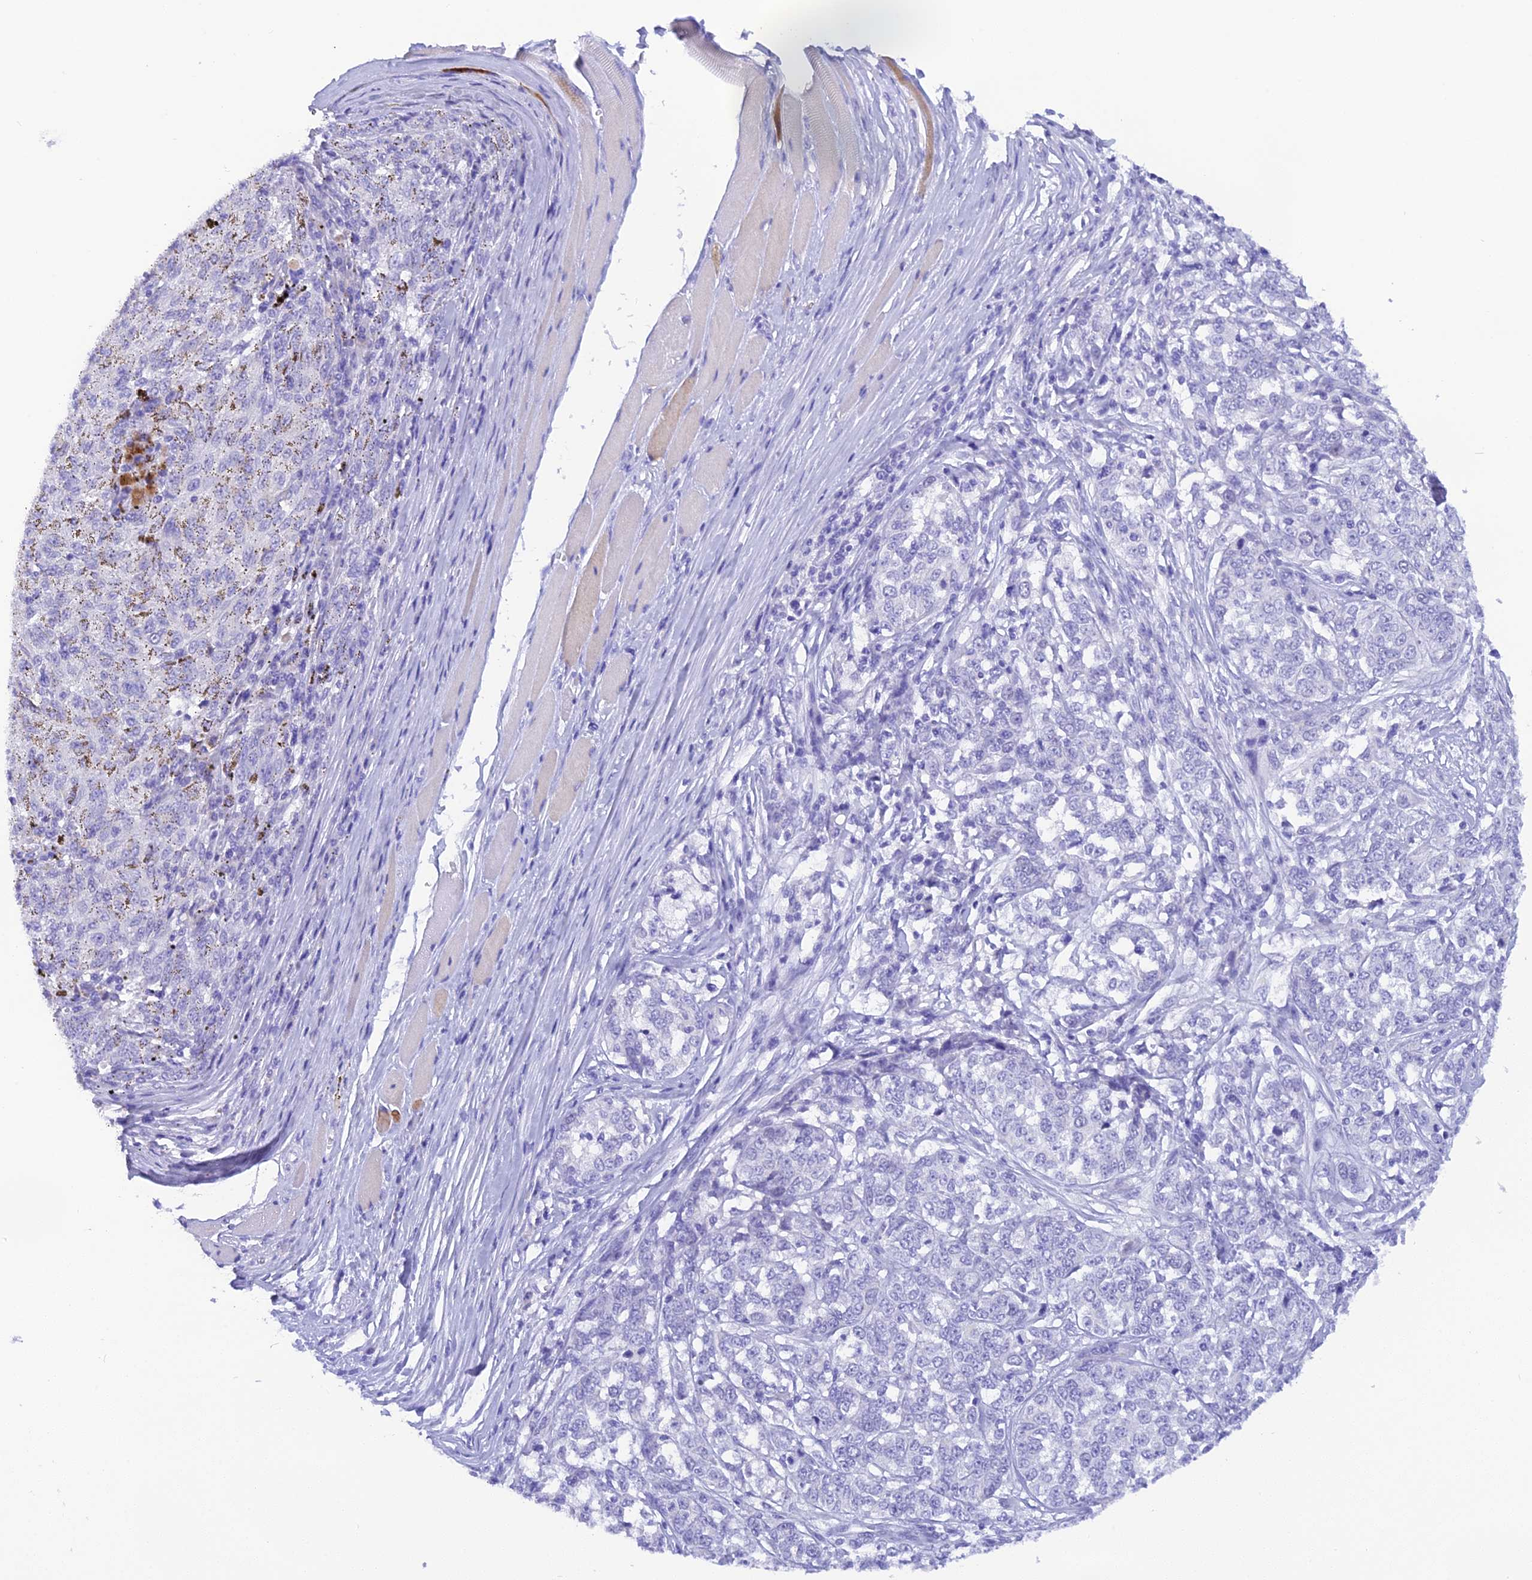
{"staining": {"intensity": "negative", "quantity": "none", "location": "none"}, "tissue": "melanoma", "cell_type": "Tumor cells", "image_type": "cancer", "snomed": [{"axis": "morphology", "description": "Malignant melanoma, NOS"}, {"axis": "topography", "description": "Skin"}], "caption": "Tumor cells show no significant protein positivity in melanoma.", "gene": "KDELR3", "patient": {"sex": "female", "age": 72}}